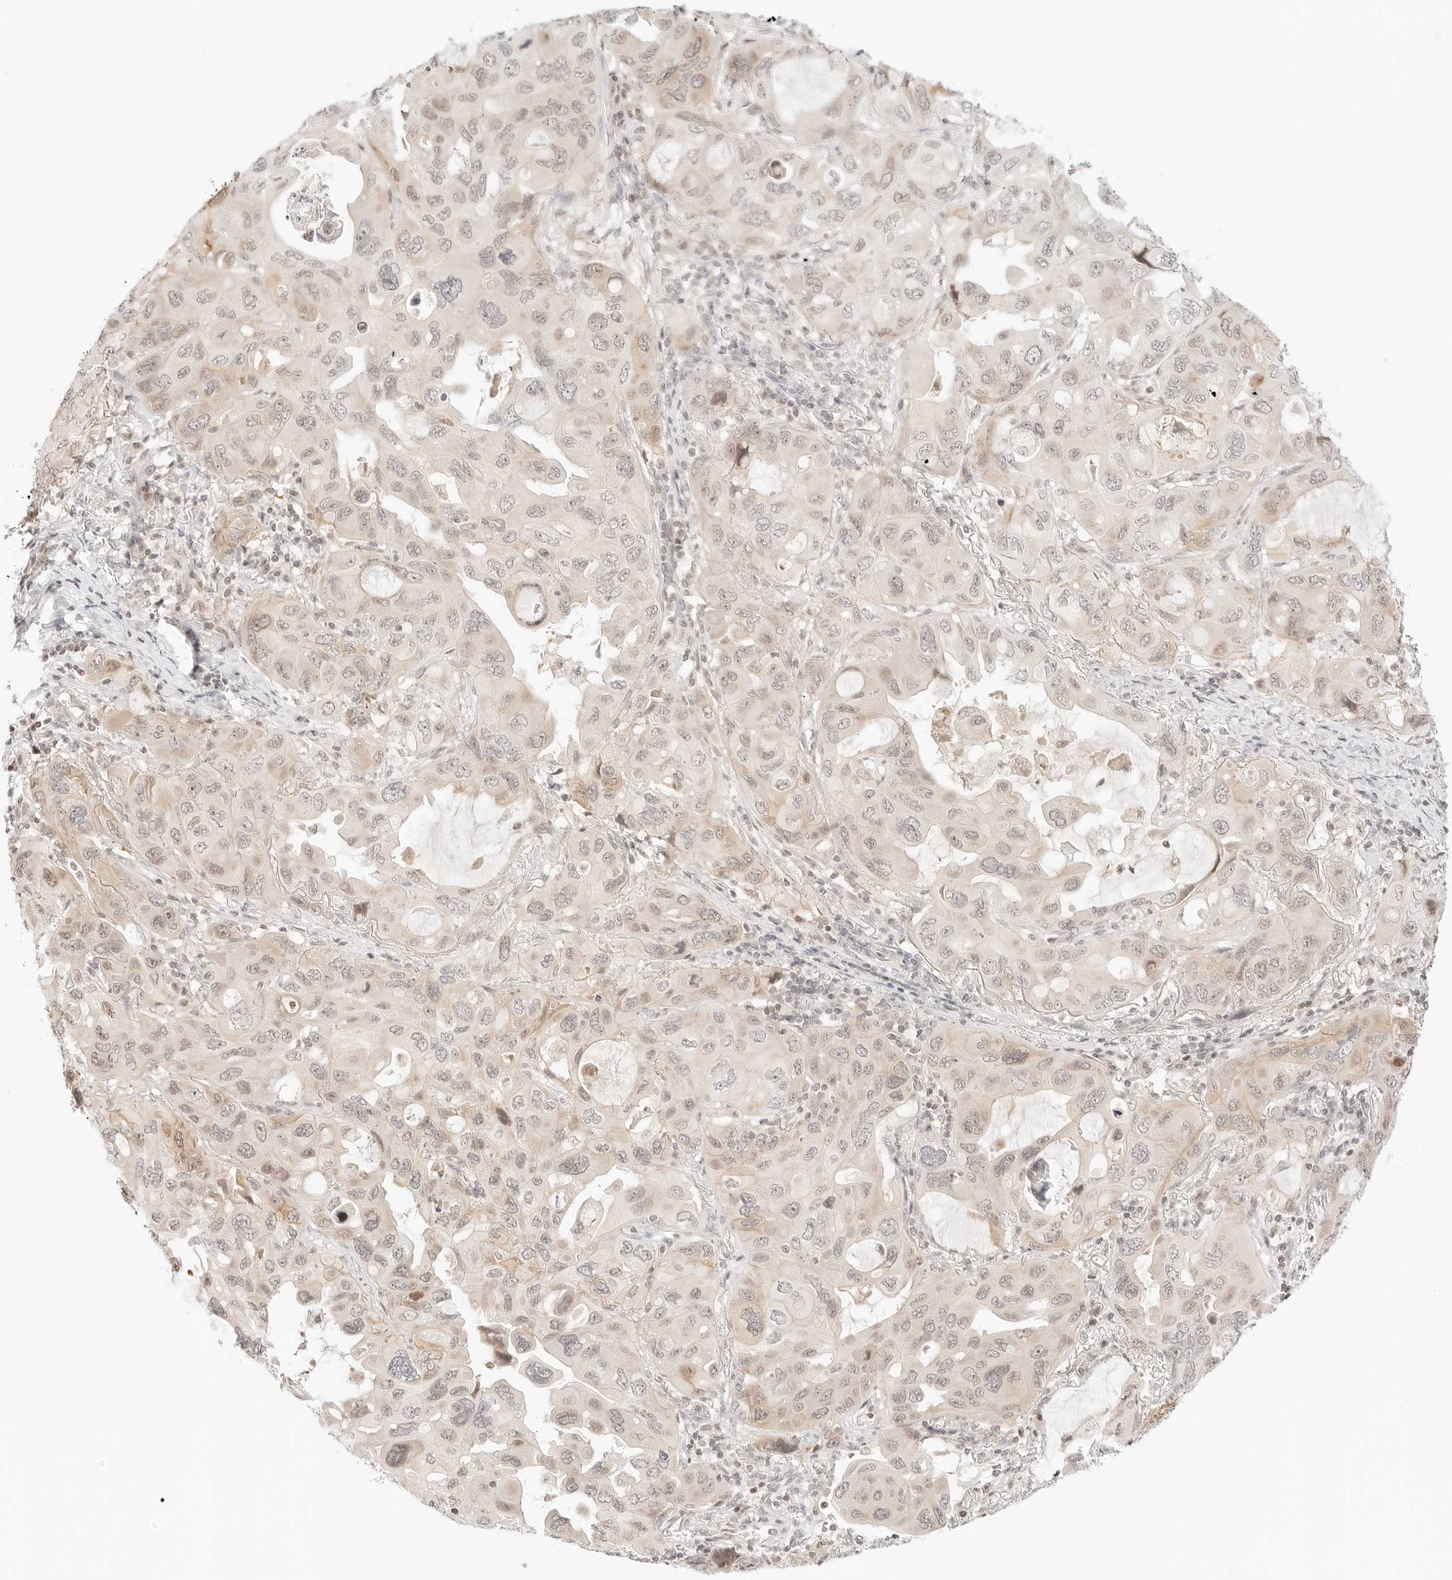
{"staining": {"intensity": "weak", "quantity": "25%-75%", "location": "cytoplasmic/membranous,nuclear"}, "tissue": "lung cancer", "cell_type": "Tumor cells", "image_type": "cancer", "snomed": [{"axis": "morphology", "description": "Squamous cell carcinoma, NOS"}, {"axis": "topography", "description": "Lung"}], "caption": "Brown immunohistochemical staining in lung squamous cell carcinoma displays weak cytoplasmic/membranous and nuclear staining in approximately 25%-75% of tumor cells.", "gene": "RPS6KL1", "patient": {"sex": "female", "age": 73}}